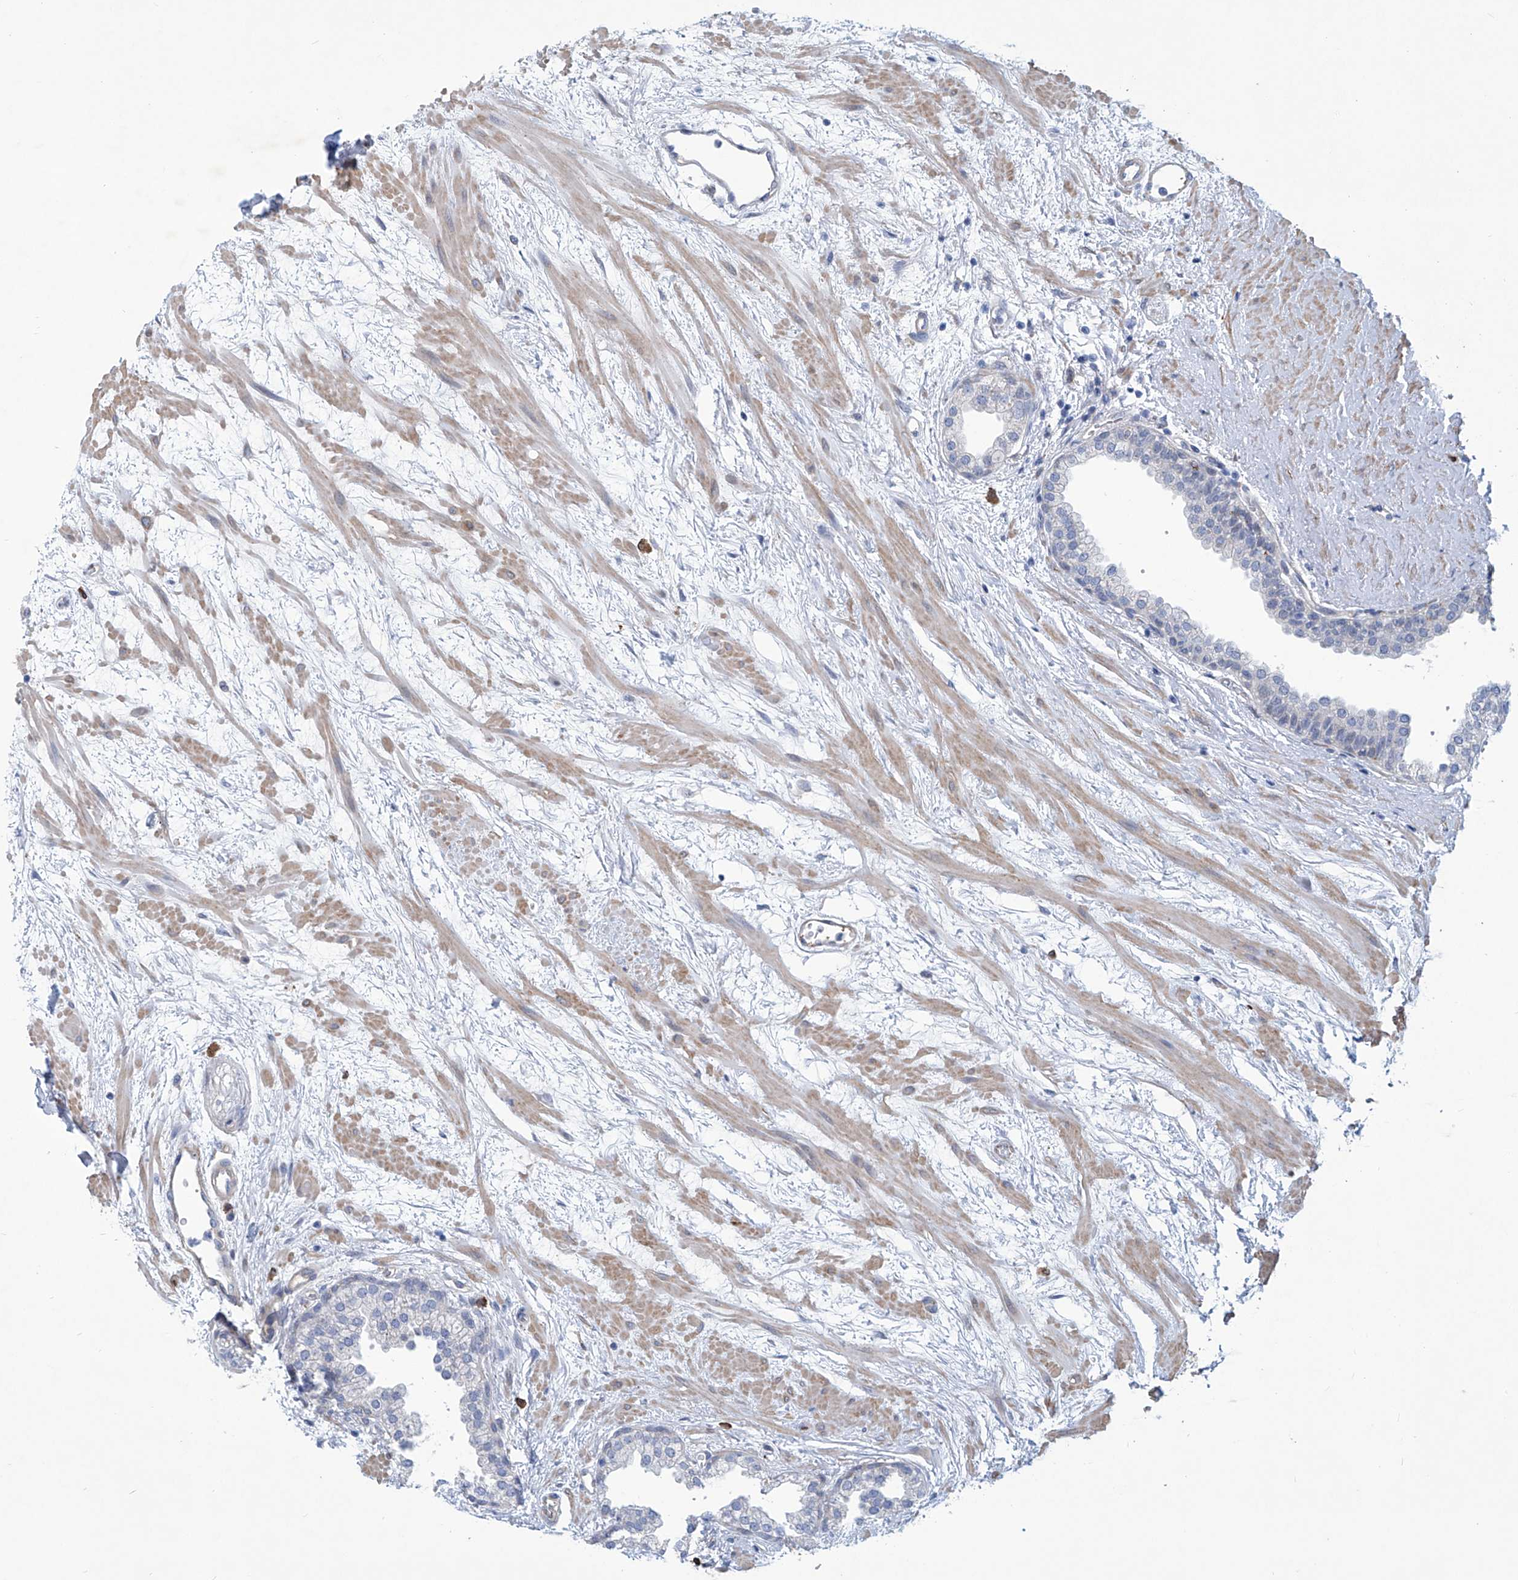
{"staining": {"intensity": "negative", "quantity": "none", "location": "none"}, "tissue": "prostate", "cell_type": "Glandular cells", "image_type": "normal", "snomed": [{"axis": "morphology", "description": "Normal tissue, NOS"}, {"axis": "topography", "description": "Prostate"}], "caption": "Immunohistochemical staining of benign human prostate demonstrates no significant positivity in glandular cells. (DAB (3,3'-diaminobenzidine) IHC visualized using brightfield microscopy, high magnification).", "gene": "TNN", "patient": {"sex": "male", "age": 48}}